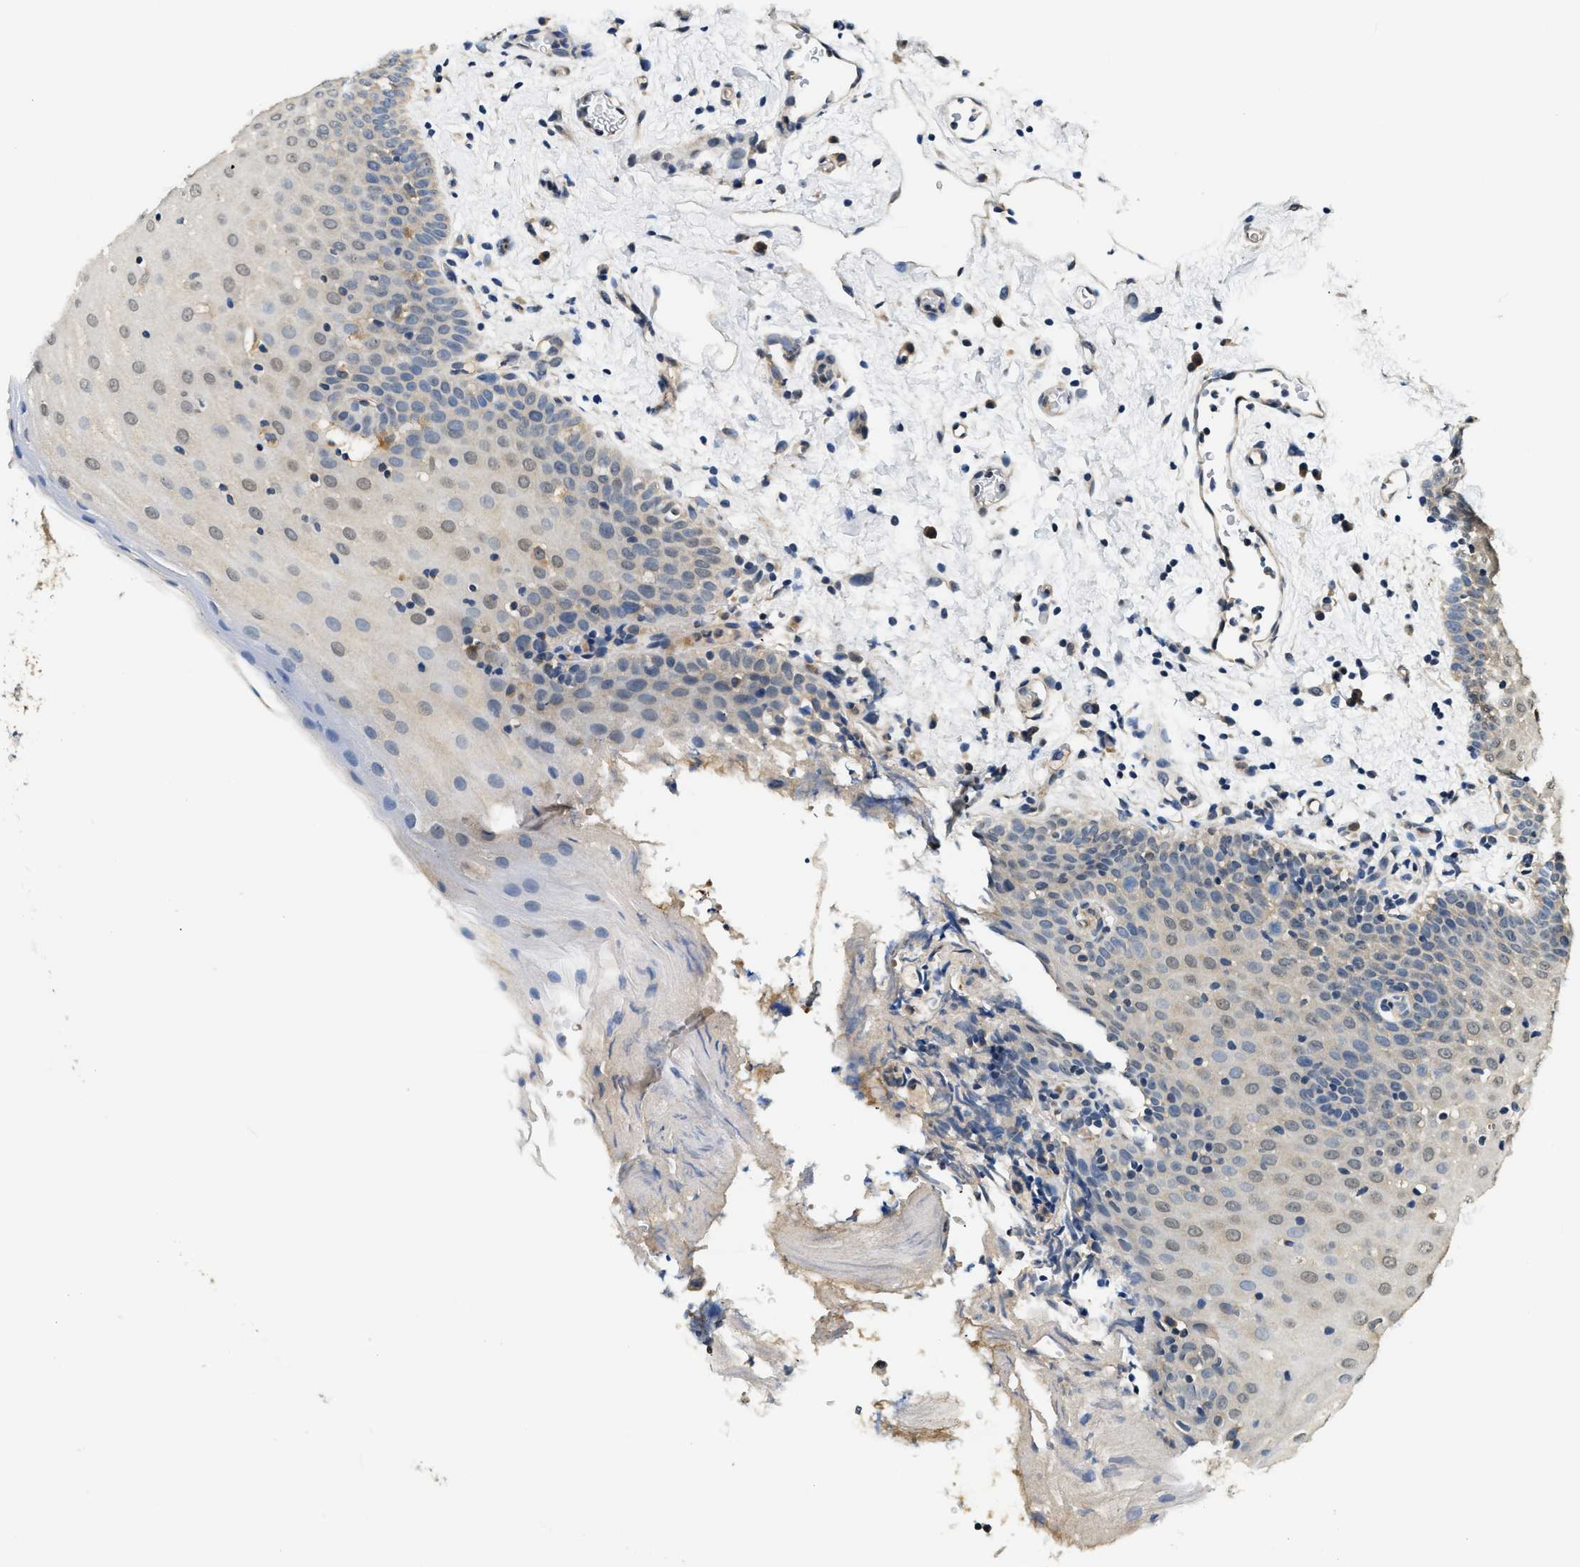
{"staining": {"intensity": "weak", "quantity": "<25%", "location": "nuclear"}, "tissue": "oral mucosa", "cell_type": "Squamous epithelial cells", "image_type": "normal", "snomed": [{"axis": "morphology", "description": "Normal tissue, NOS"}, {"axis": "topography", "description": "Oral tissue"}], "caption": "The image exhibits no staining of squamous epithelial cells in normal oral mucosa.", "gene": "BCL7C", "patient": {"sex": "male", "age": 66}}